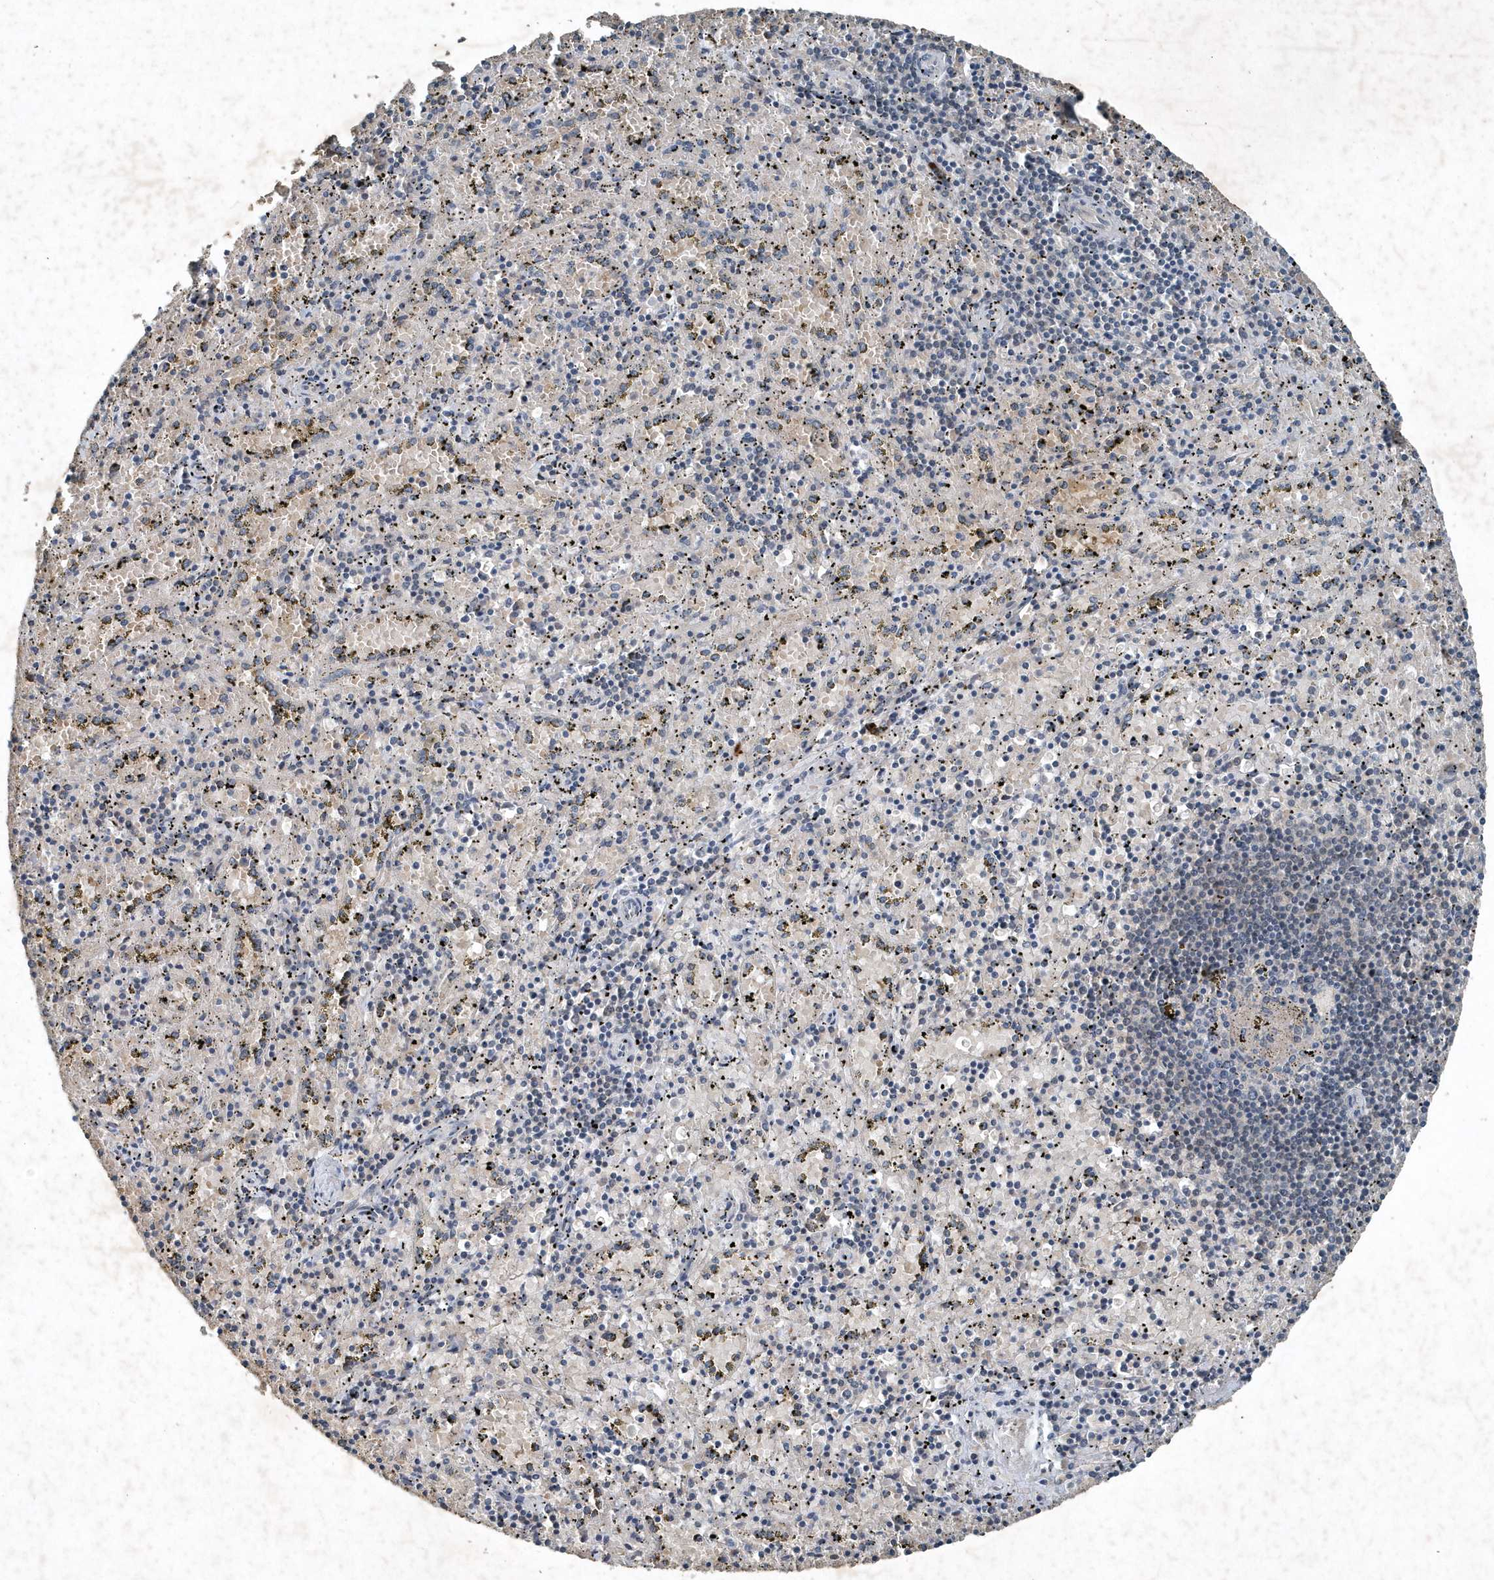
{"staining": {"intensity": "negative", "quantity": "none", "location": "none"}, "tissue": "spleen", "cell_type": "Cells in red pulp", "image_type": "normal", "snomed": [{"axis": "morphology", "description": "Normal tissue, NOS"}, {"axis": "topography", "description": "Spleen"}], "caption": "Protein analysis of unremarkable spleen reveals no significant expression in cells in red pulp.", "gene": "SCFD2", "patient": {"sex": "male", "age": 11}}